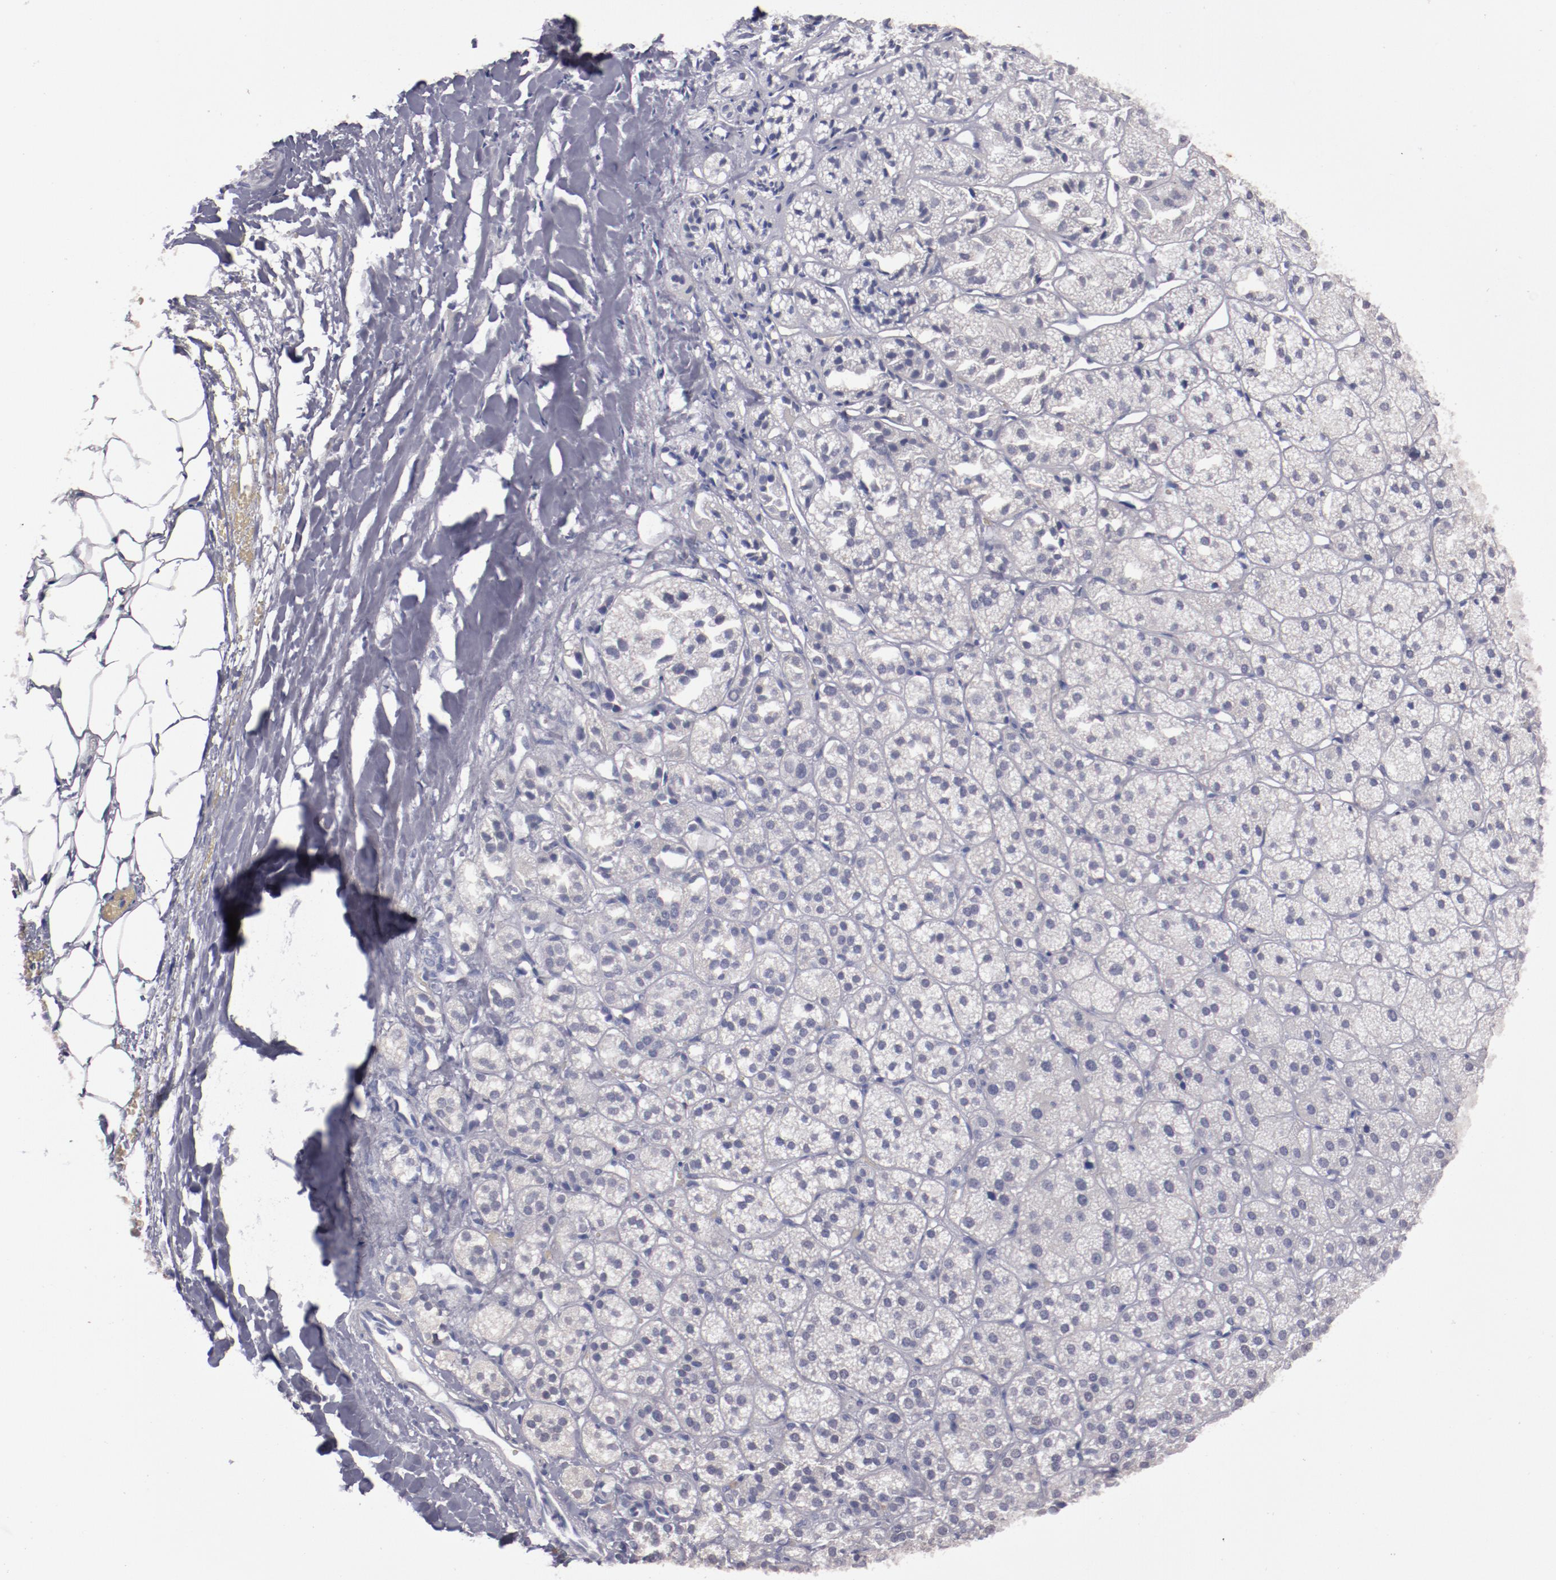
{"staining": {"intensity": "moderate", "quantity": "<25%", "location": "nuclear"}, "tissue": "adrenal gland", "cell_type": "Glandular cells", "image_type": "normal", "snomed": [{"axis": "morphology", "description": "Normal tissue, NOS"}, {"axis": "topography", "description": "Adrenal gland"}], "caption": "Unremarkable adrenal gland shows moderate nuclear positivity in about <25% of glandular cells, visualized by immunohistochemistry.", "gene": "IRF4", "patient": {"sex": "female", "age": 71}}